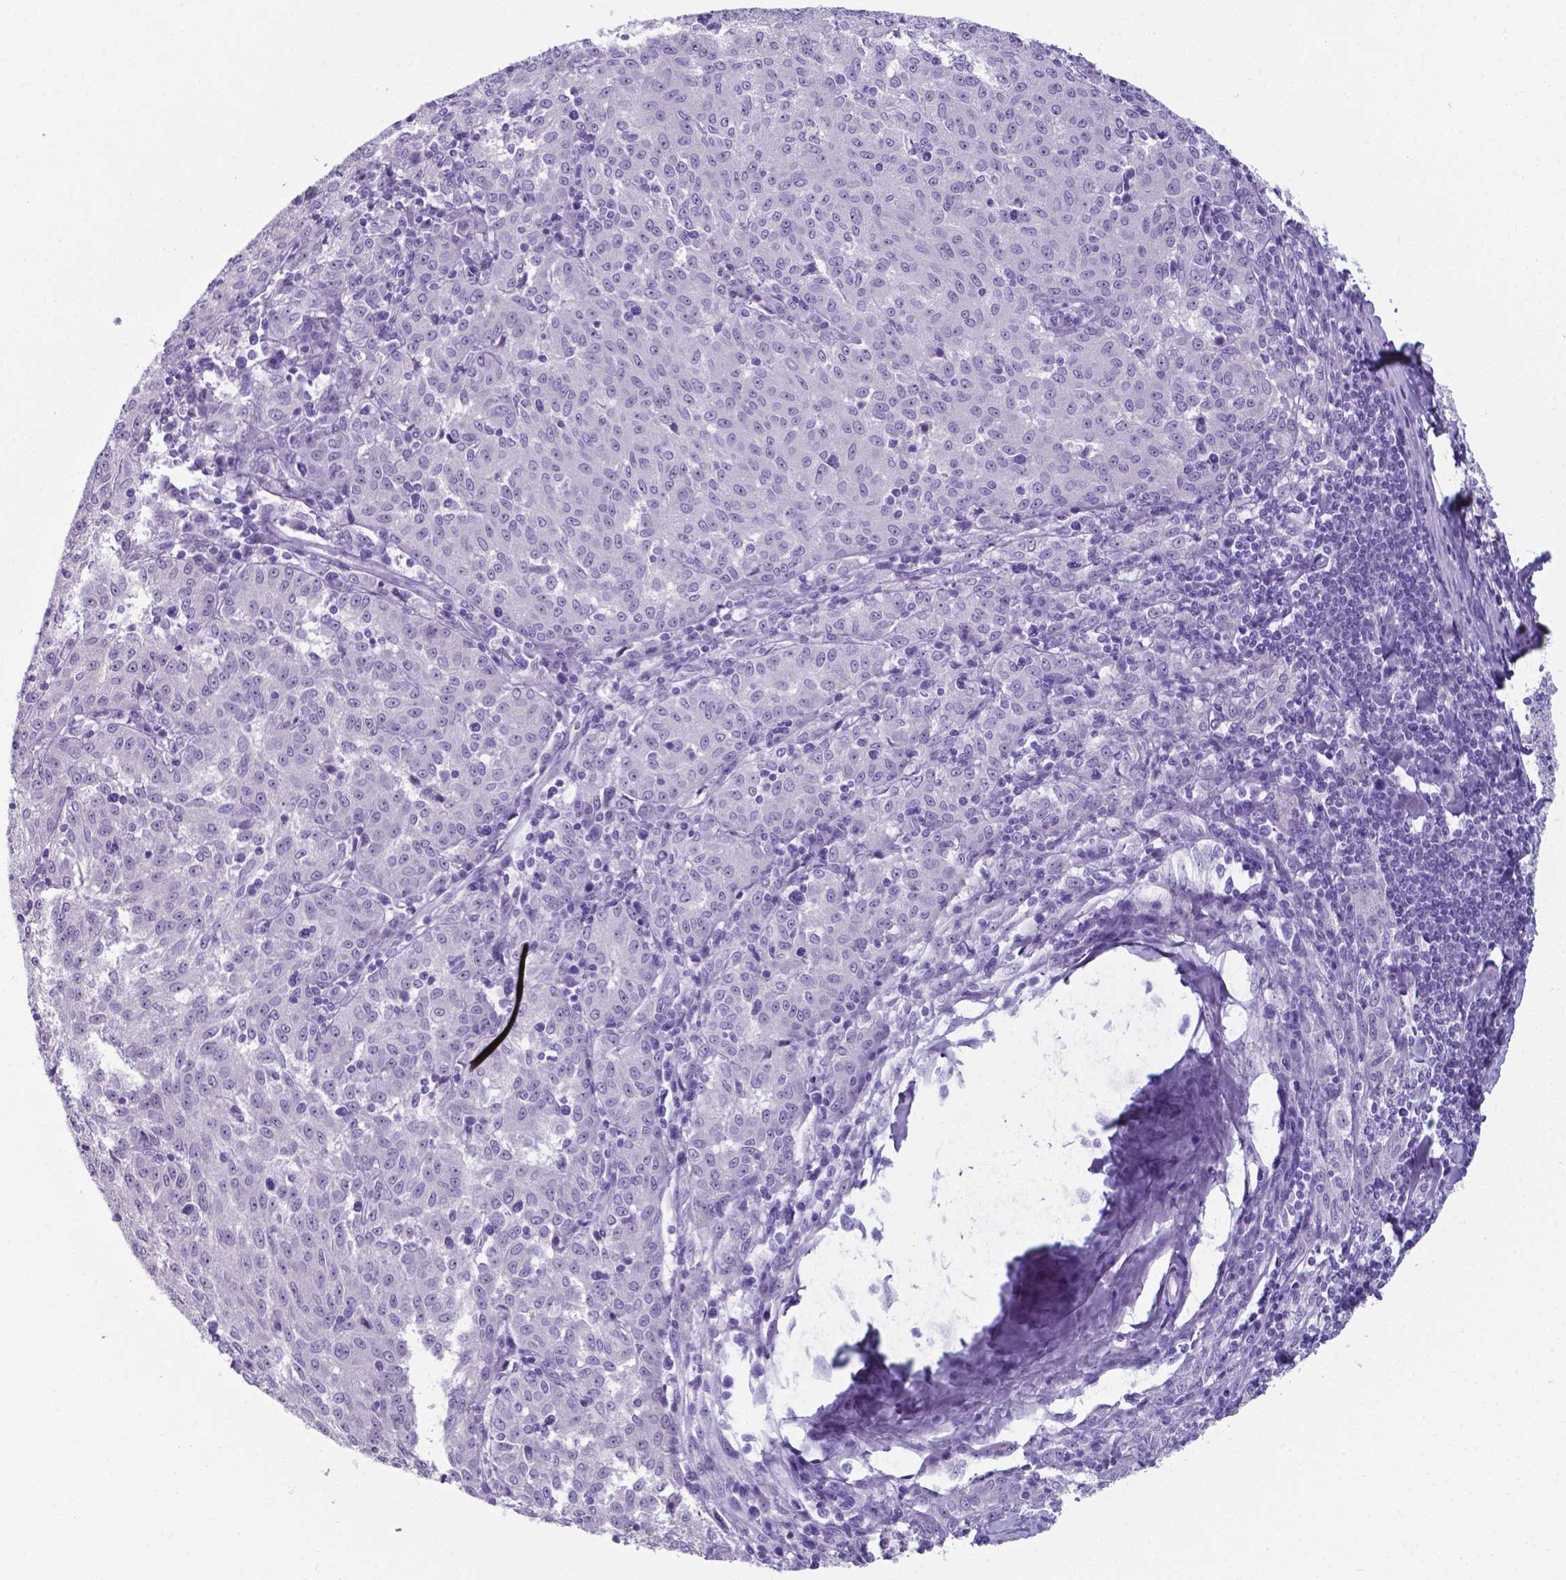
{"staining": {"intensity": "negative", "quantity": "none", "location": "none"}, "tissue": "melanoma", "cell_type": "Tumor cells", "image_type": "cancer", "snomed": [{"axis": "morphology", "description": "Malignant melanoma, NOS"}, {"axis": "topography", "description": "Skin"}], "caption": "This is an immunohistochemistry (IHC) image of malignant melanoma. There is no positivity in tumor cells.", "gene": "AP5B1", "patient": {"sex": "female", "age": 72}}